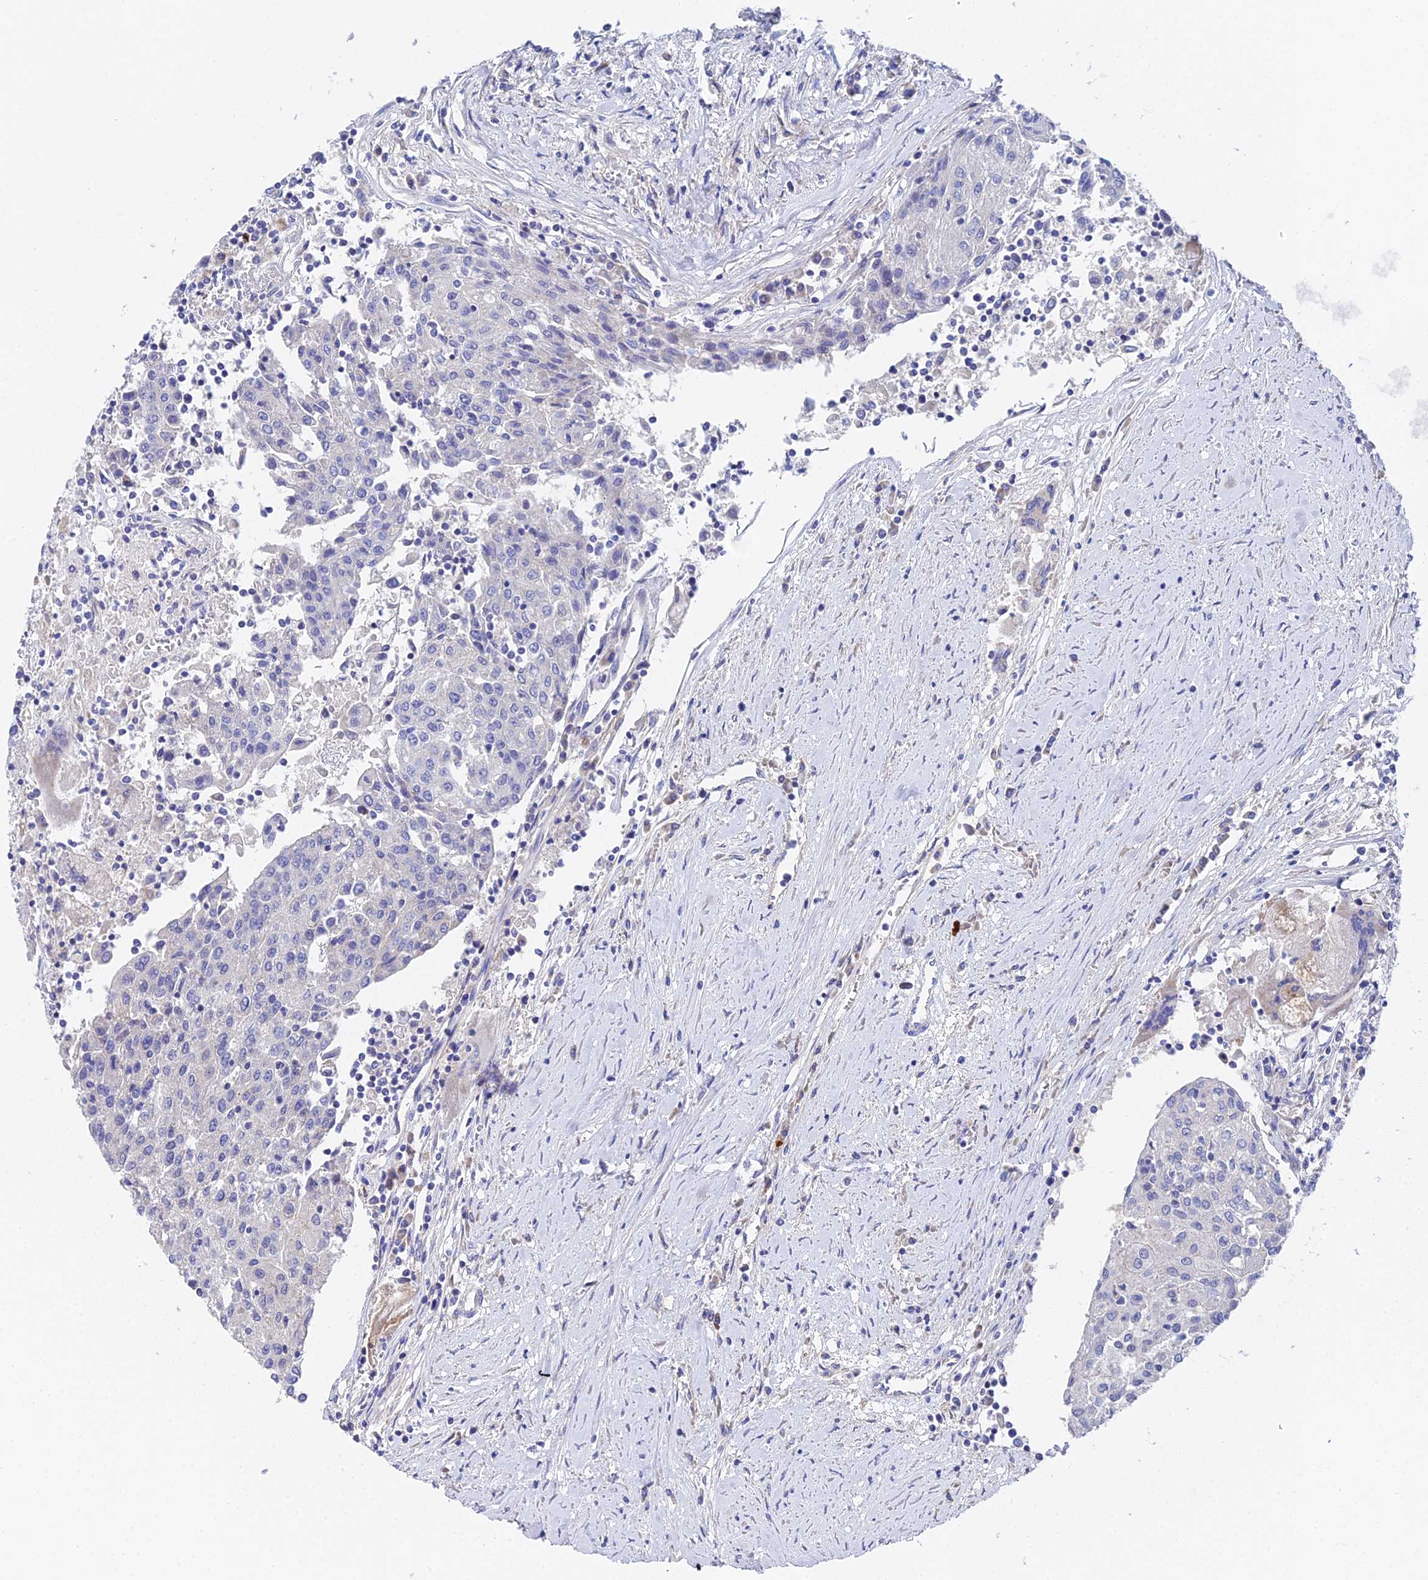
{"staining": {"intensity": "negative", "quantity": "none", "location": "none"}, "tissue": "urothelial cancer", "cell_type": "Tumor cells", "image_type": "cancer", "snomed": [{"axis": "morphology", "description": "Urothelial carcinoma, High grade"}, {"axis": "topography", "description": "Urinary bladder"}], "caption": "DAB immunohistochemical staining of human high-grade urothelial carcinoma reveals no significant expression in tumor cells.", "gene": "UBE2L3", "patient": {"sex": "female", "age": 85}}